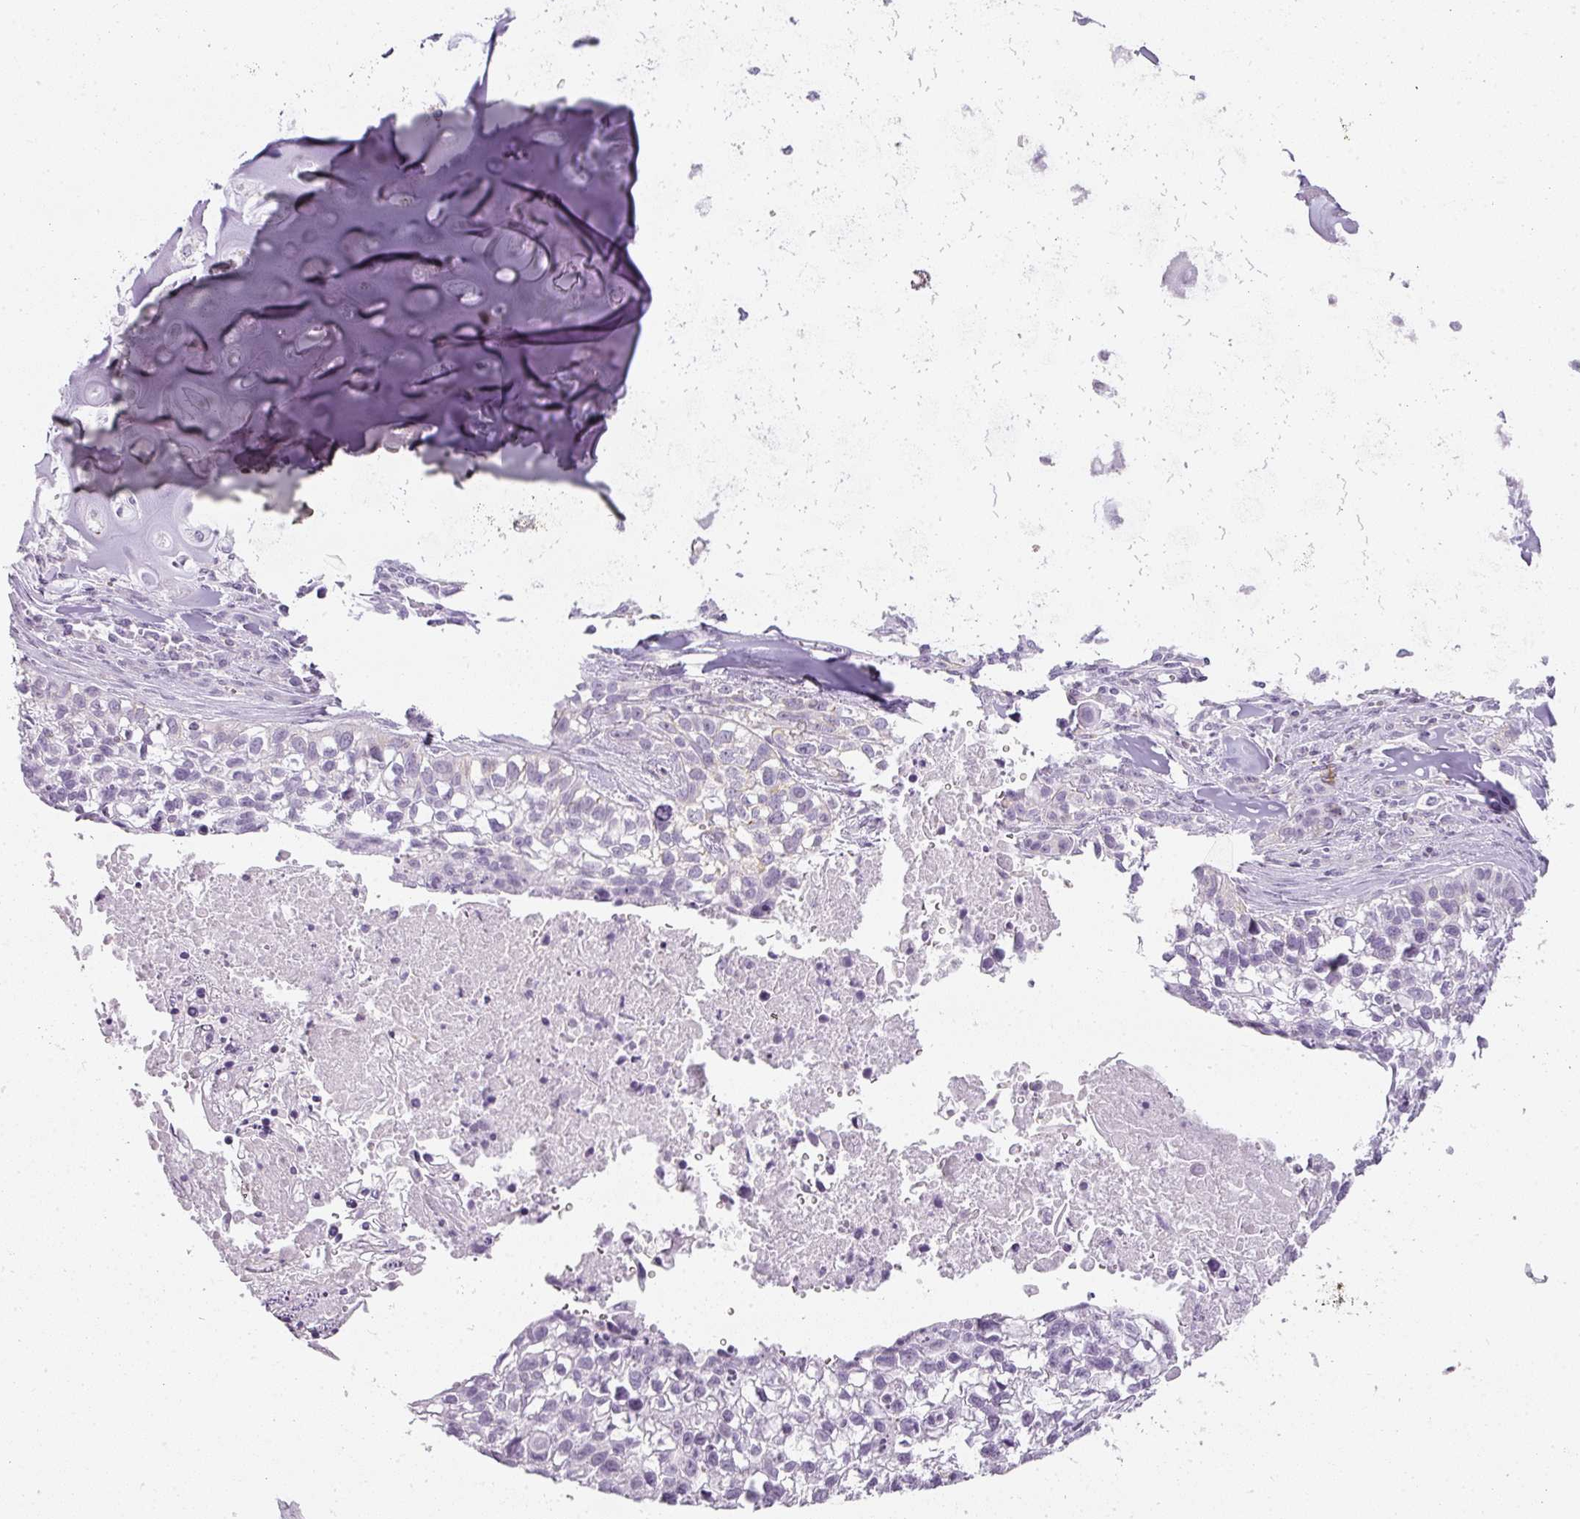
{"staining": {"intensity": "negative", "quantity": "none", "location": "none"}, "tissue": "lung cancer", "cell_type": "Tumor cells", "image_type": "cancer", "snomed": [{"axis": "morphology", "description": "Squamous cell carcinoma, NOS"}, {"axis": "topography", "description": "Lung"}], "caption": "Protein analysis of squamous cell carcinoma (lung) reveals no significant staining in tumor cells.", "gene": "TMEM42", "patient": {"sex": "male", "age": 74}}